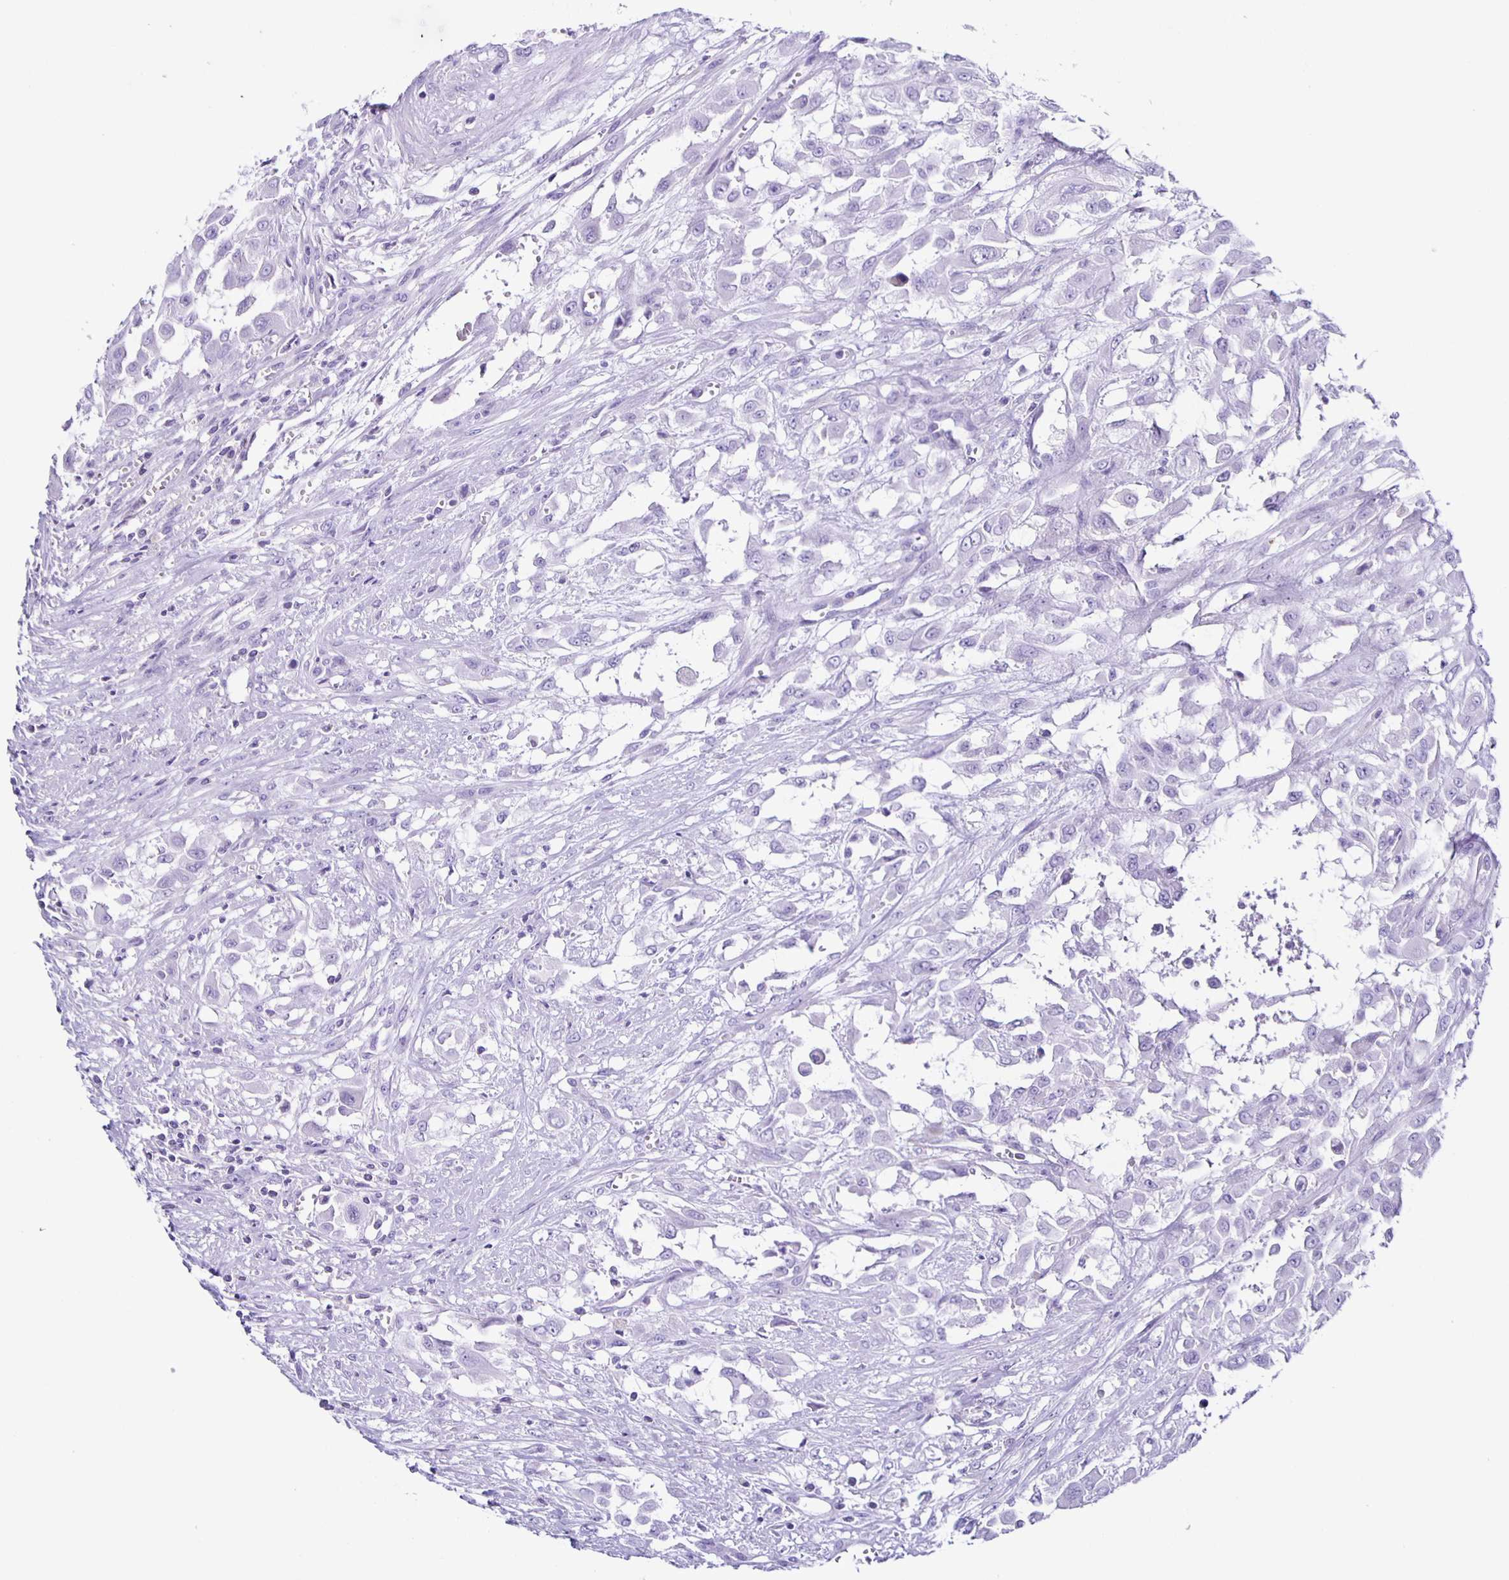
{"staining": {"intensity": "negative", "quantity": "none", "location": "none"}, "tissue": "urothelial cancer", "cell_type": "Tumor cells", "image_type": "cancer", "snomed": [{"axis": "morphology", "description": "Urothelial carcinoma, High grade"}, {"axis": "topography", "description": "Urinary bladder"}], "caption": "IHC image of neoplastic tissue: urothelial carcinoma (high-grade) stained with DAB shows no significant protein positivity in tumor cells.", "gene": "AQP6", "patient": {"sex": "male", "age": 57}}